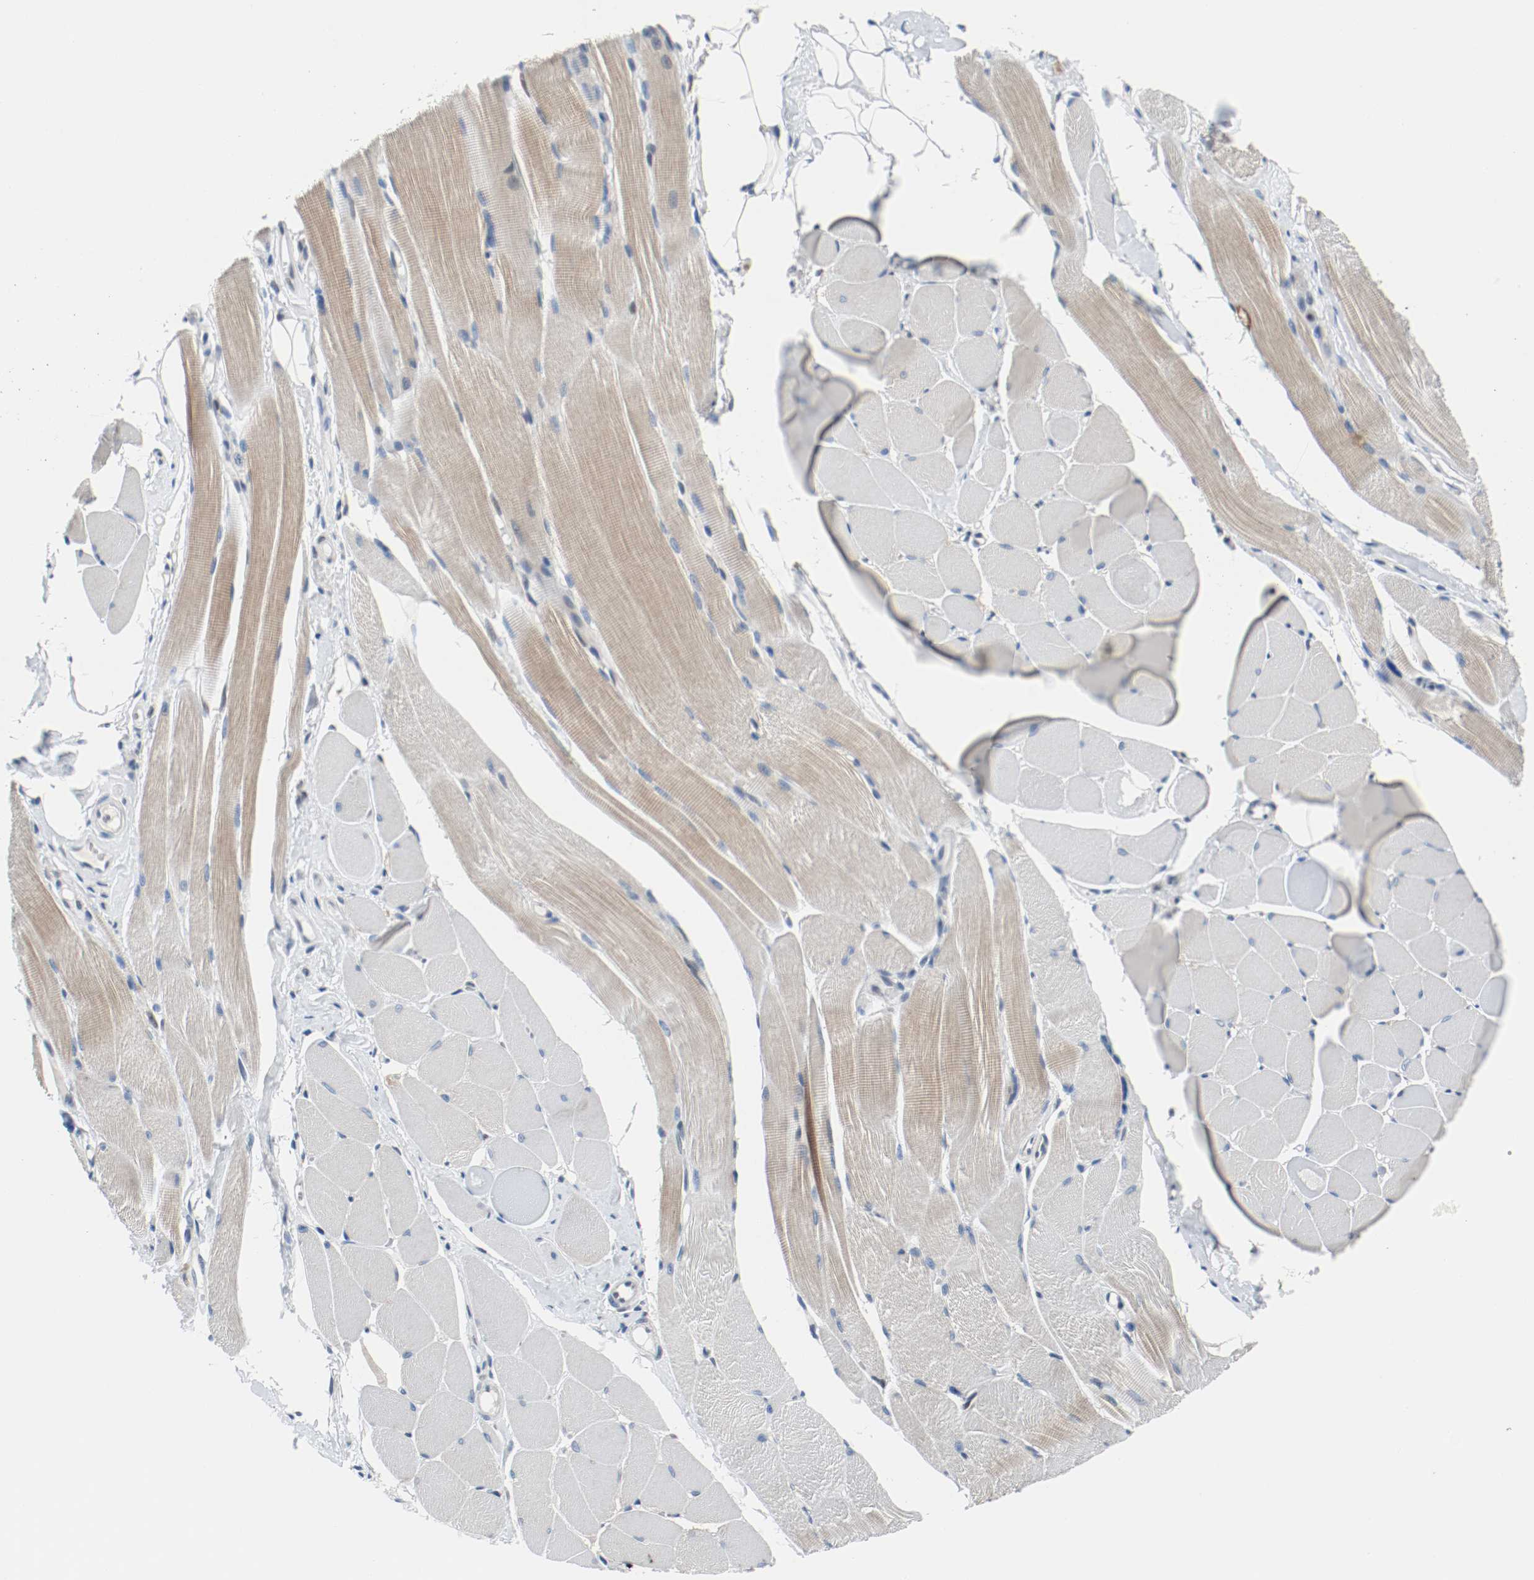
{"staining": {"intensity": "weak", "quantity": "<25%", "location": "cytoplasmic/membranous"}, "tissue": "skeletal muscle", "cell_type": "Myocytes", "image_type": "normal", "snomed": [{"axis": "morphology", "description": "Normal tissue, NOS"}, {"axis": "topography", "description": "Skeletal muscle"}, {"axis": "topography", "description": "Peripheral nerve tissue"}], "caption": "High magnification brightfield microscopy of unremarkable skeletal muscle stained with DAB (brown) and counterstained with hematoxylin (blue): myocytes show no significant expression.", "gene": "ASH1L", "patient": {"sex": "female", "age": 84}}